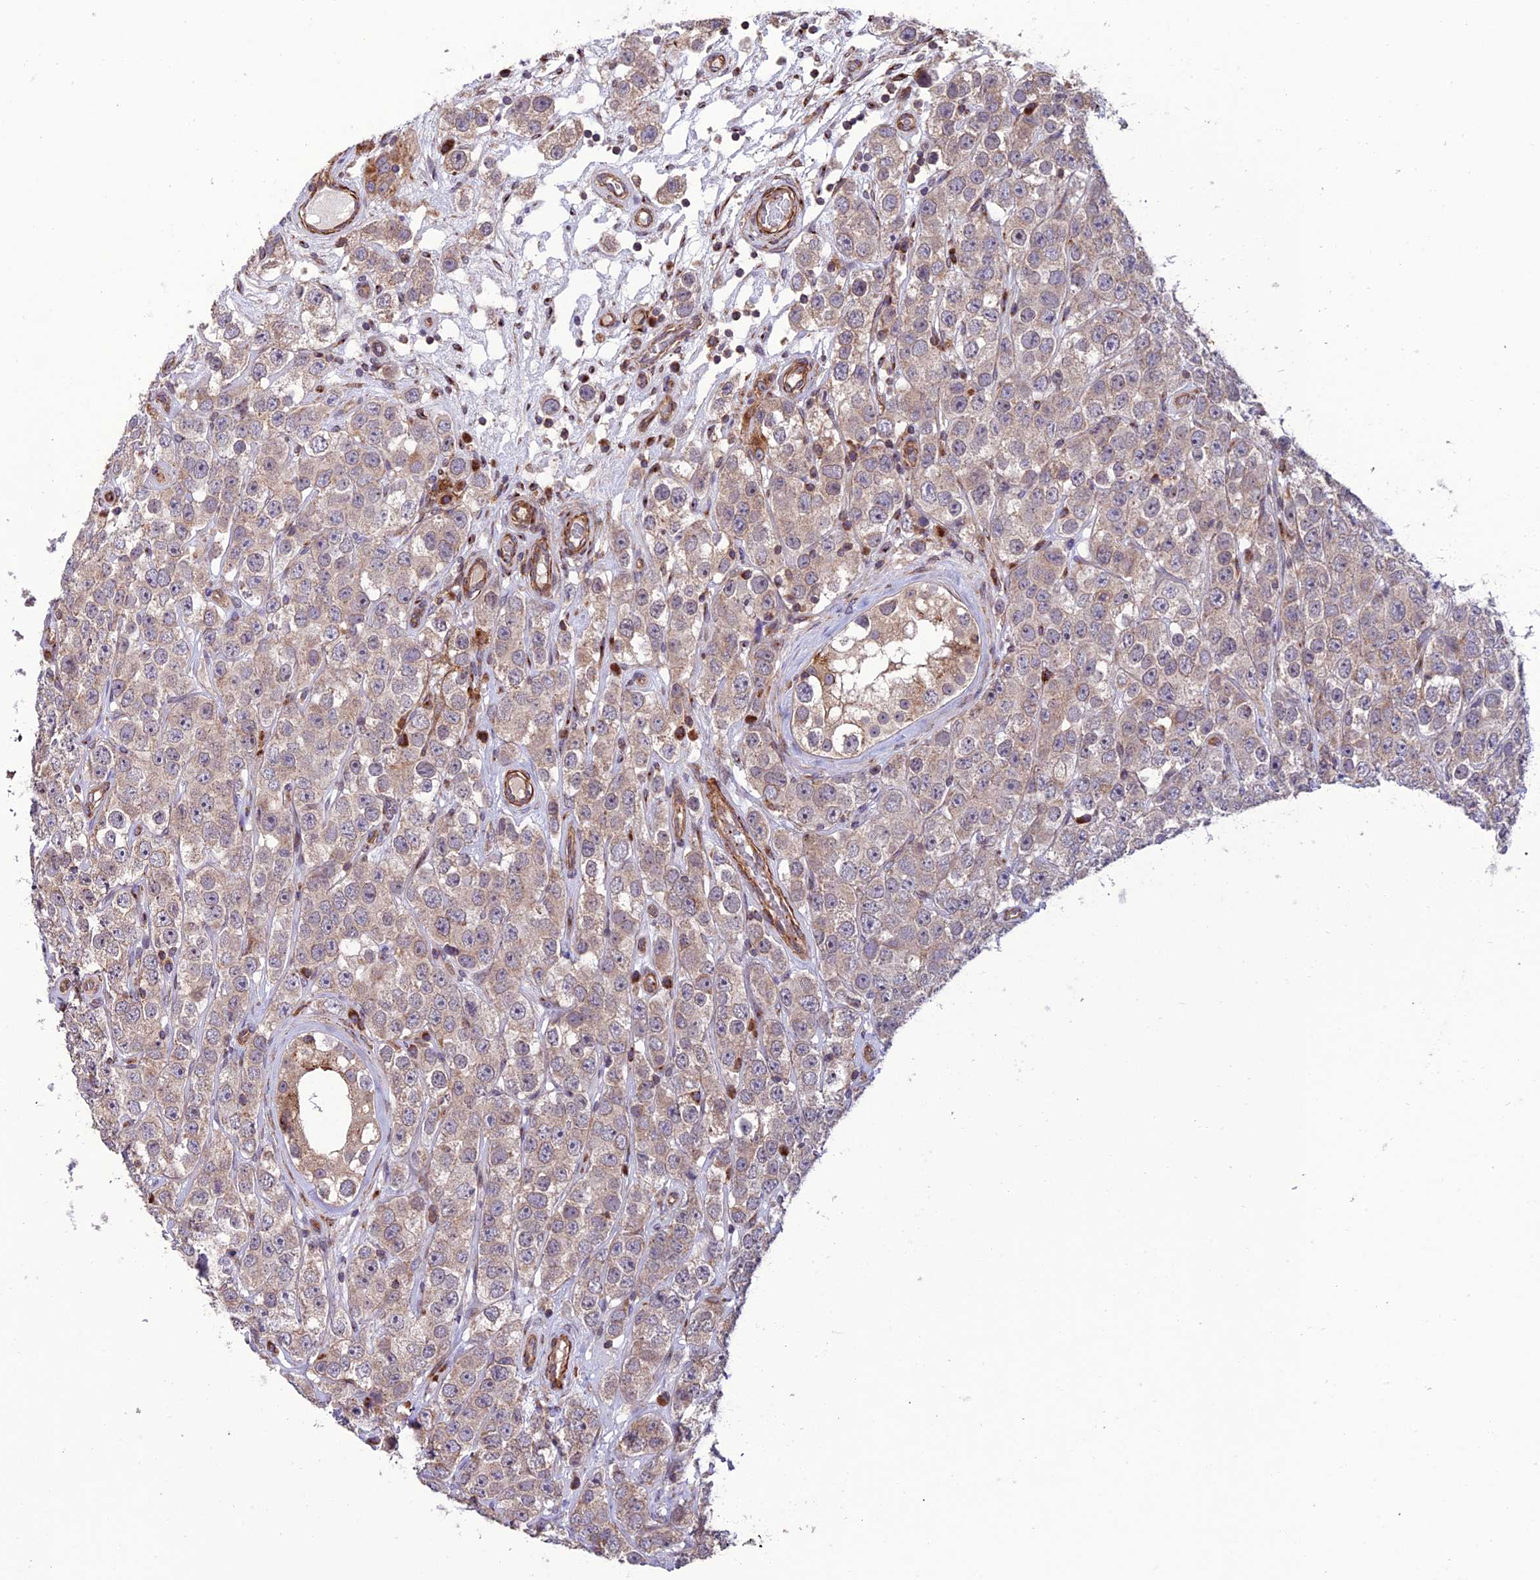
{"staining": {"intensity": "negative", "quantity": "none", "location": "none"}, "tissue": "testis cancer", "cell_type": "Tumor cells", "image_type": "cancer", "snomed": [{"axis": "morphology", "description": "Seminoma, NOS"}, {"axis": "topography", "description": "Testis"}], "caption": "High power microscopy image of an immunohistochemistry (IHC) histopathology image of testis cancer, revealing no significant expression in tumor cells. (DAB IHC with hematoxylin counter stain).", "gene": "TNIP3", "patient": {"sex": "male", "age": 28}}